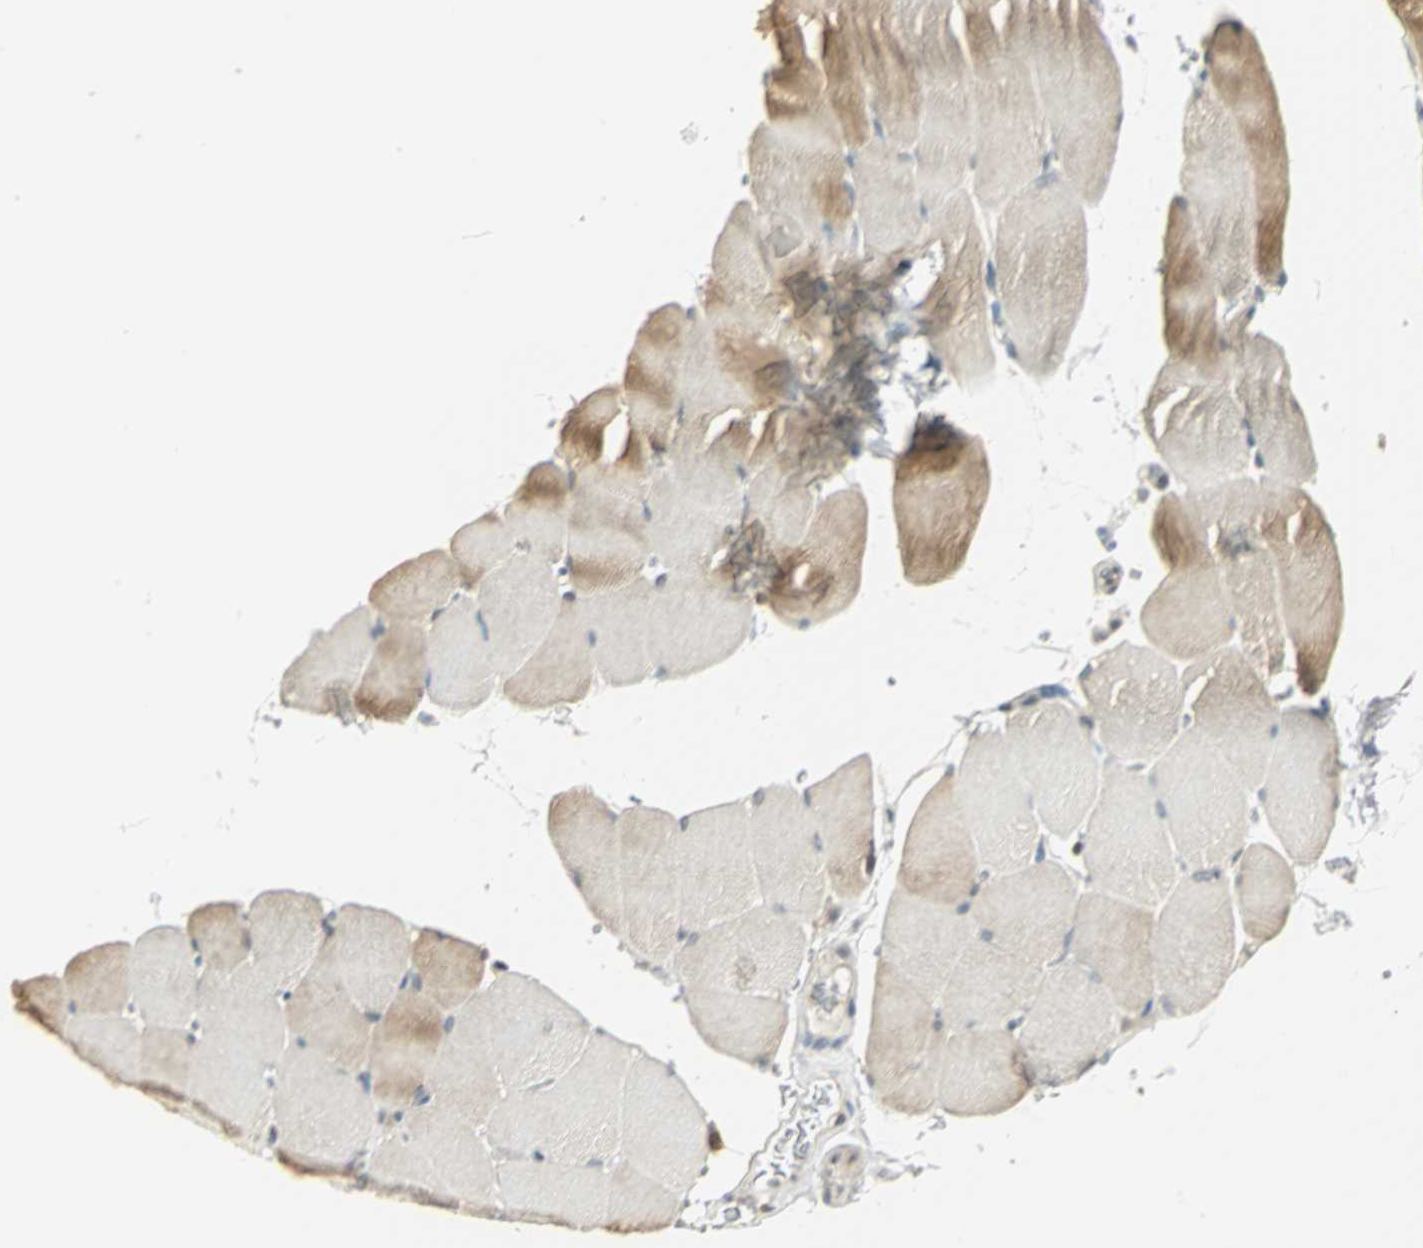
{"staining": {"intensity": "weak", "quantity": "25%-75%", "location": "cytoplasmic/membranous"}, "tissue": "skeletal muscle", "cell_type": "Myocytes", "image_type": "normal", "snomed": [{"axis": "morphology", "description": "Normal tissue, NOS"}, {"axis": "topography", "description": "Skeletal muscle"}], "caption": "Immunohistochemical staining of unremarkable skeletal muscle demonstrates 25%-75% levels of weak cytoplasmic/membranous protein positivity in about 25%-75% of myocytes.", "gene": "SMARCA5", "patient": {"sex": "female", "age": 37}}